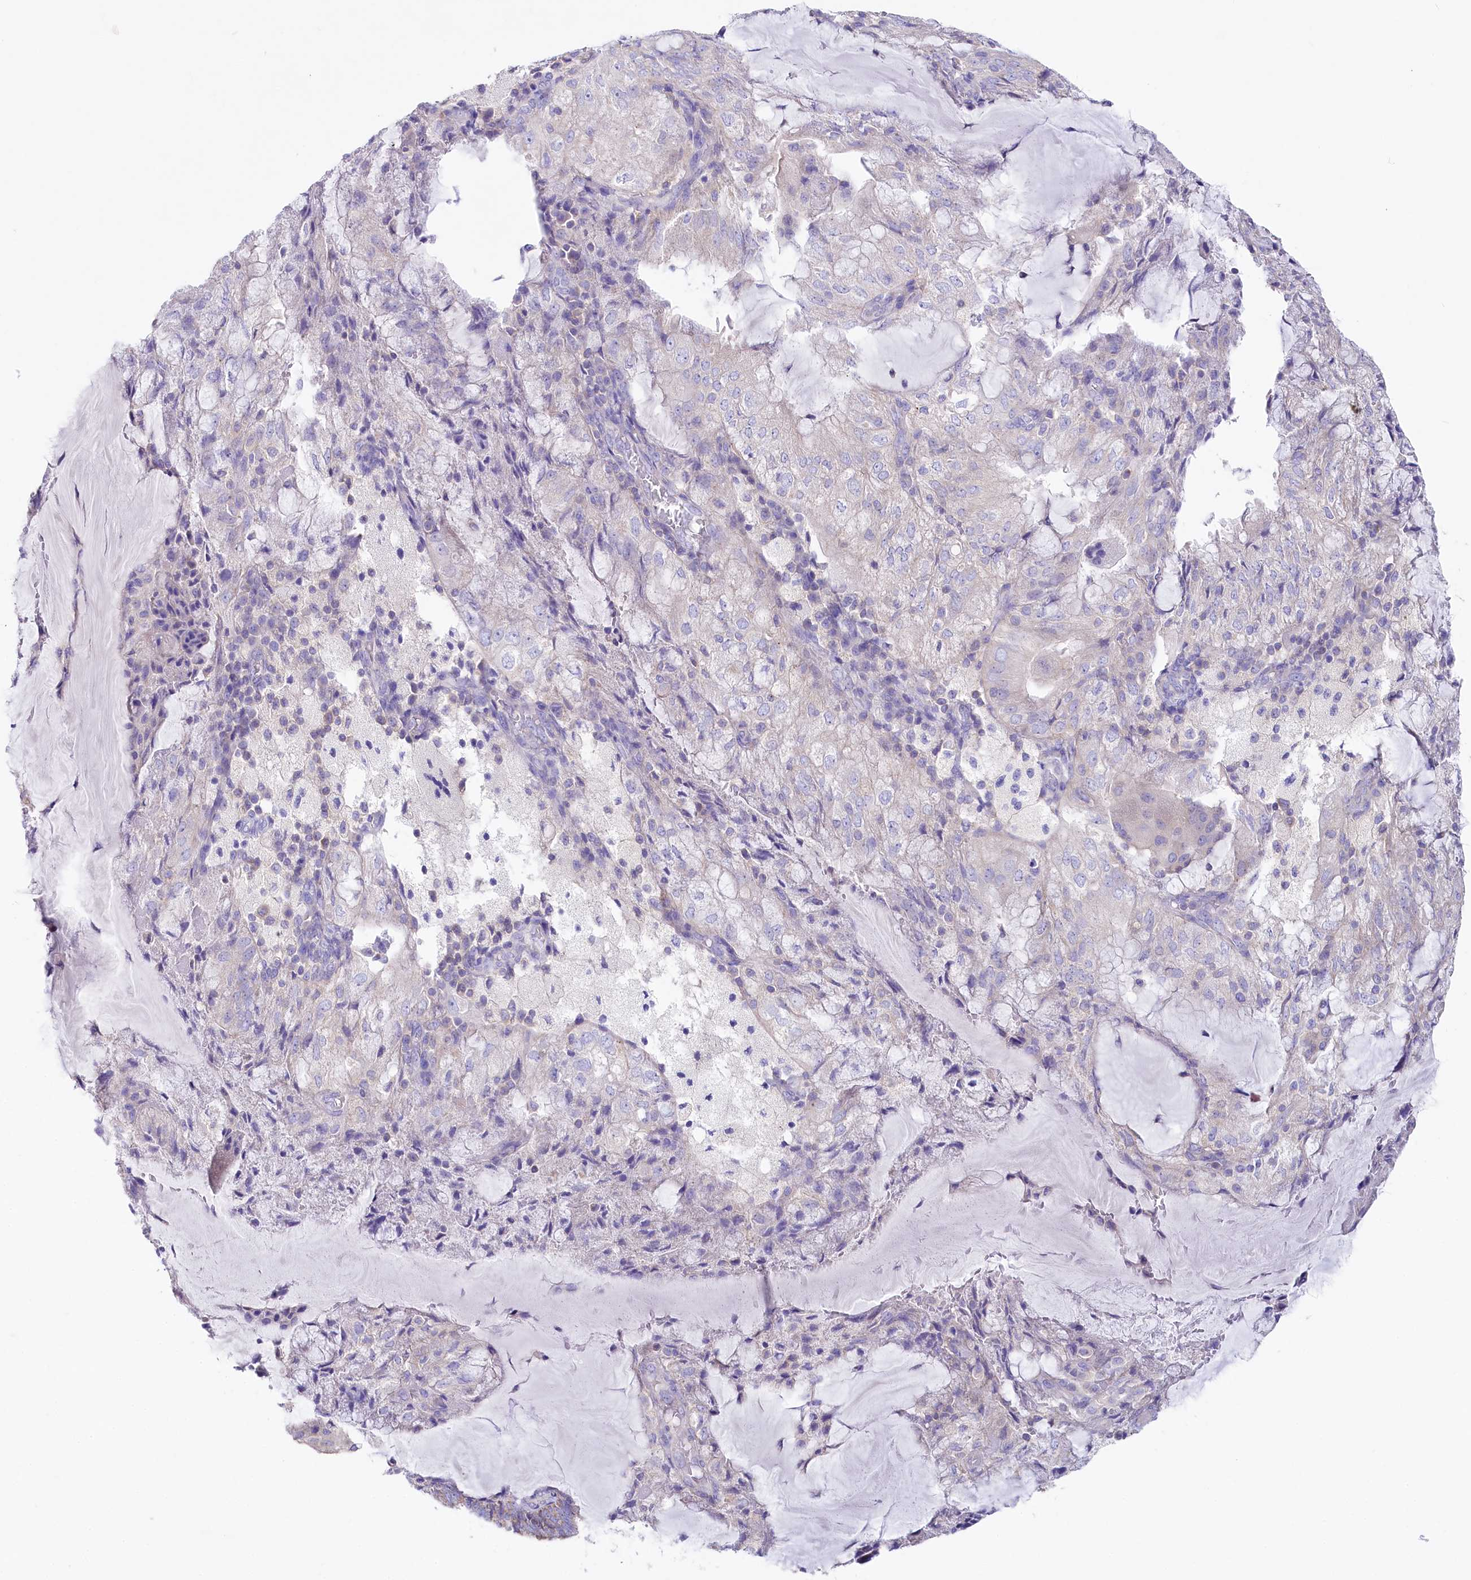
{"staining": {"intensity": "moderate", "quantity": "<25%", "location": "cytoplasmic/membranous"}, "tissue": "endometrial cancer", "cell_type": "Tumor cells", "image_type": "cancer", "snomed": [{"axis": "morphology", "description": "Adenocarcinoma, NOS"}, {"axis": "topography", "description": "Endometrium"}], "caption": "This micrograph exhibits IHC staining of endometrial adenocarcinoma, with low moderate cytoplasmic/membranous positivity in approximately <25% of tumor cells.", "gene": "VPS26B", "patient": {"sex": "female", "age": 81}}